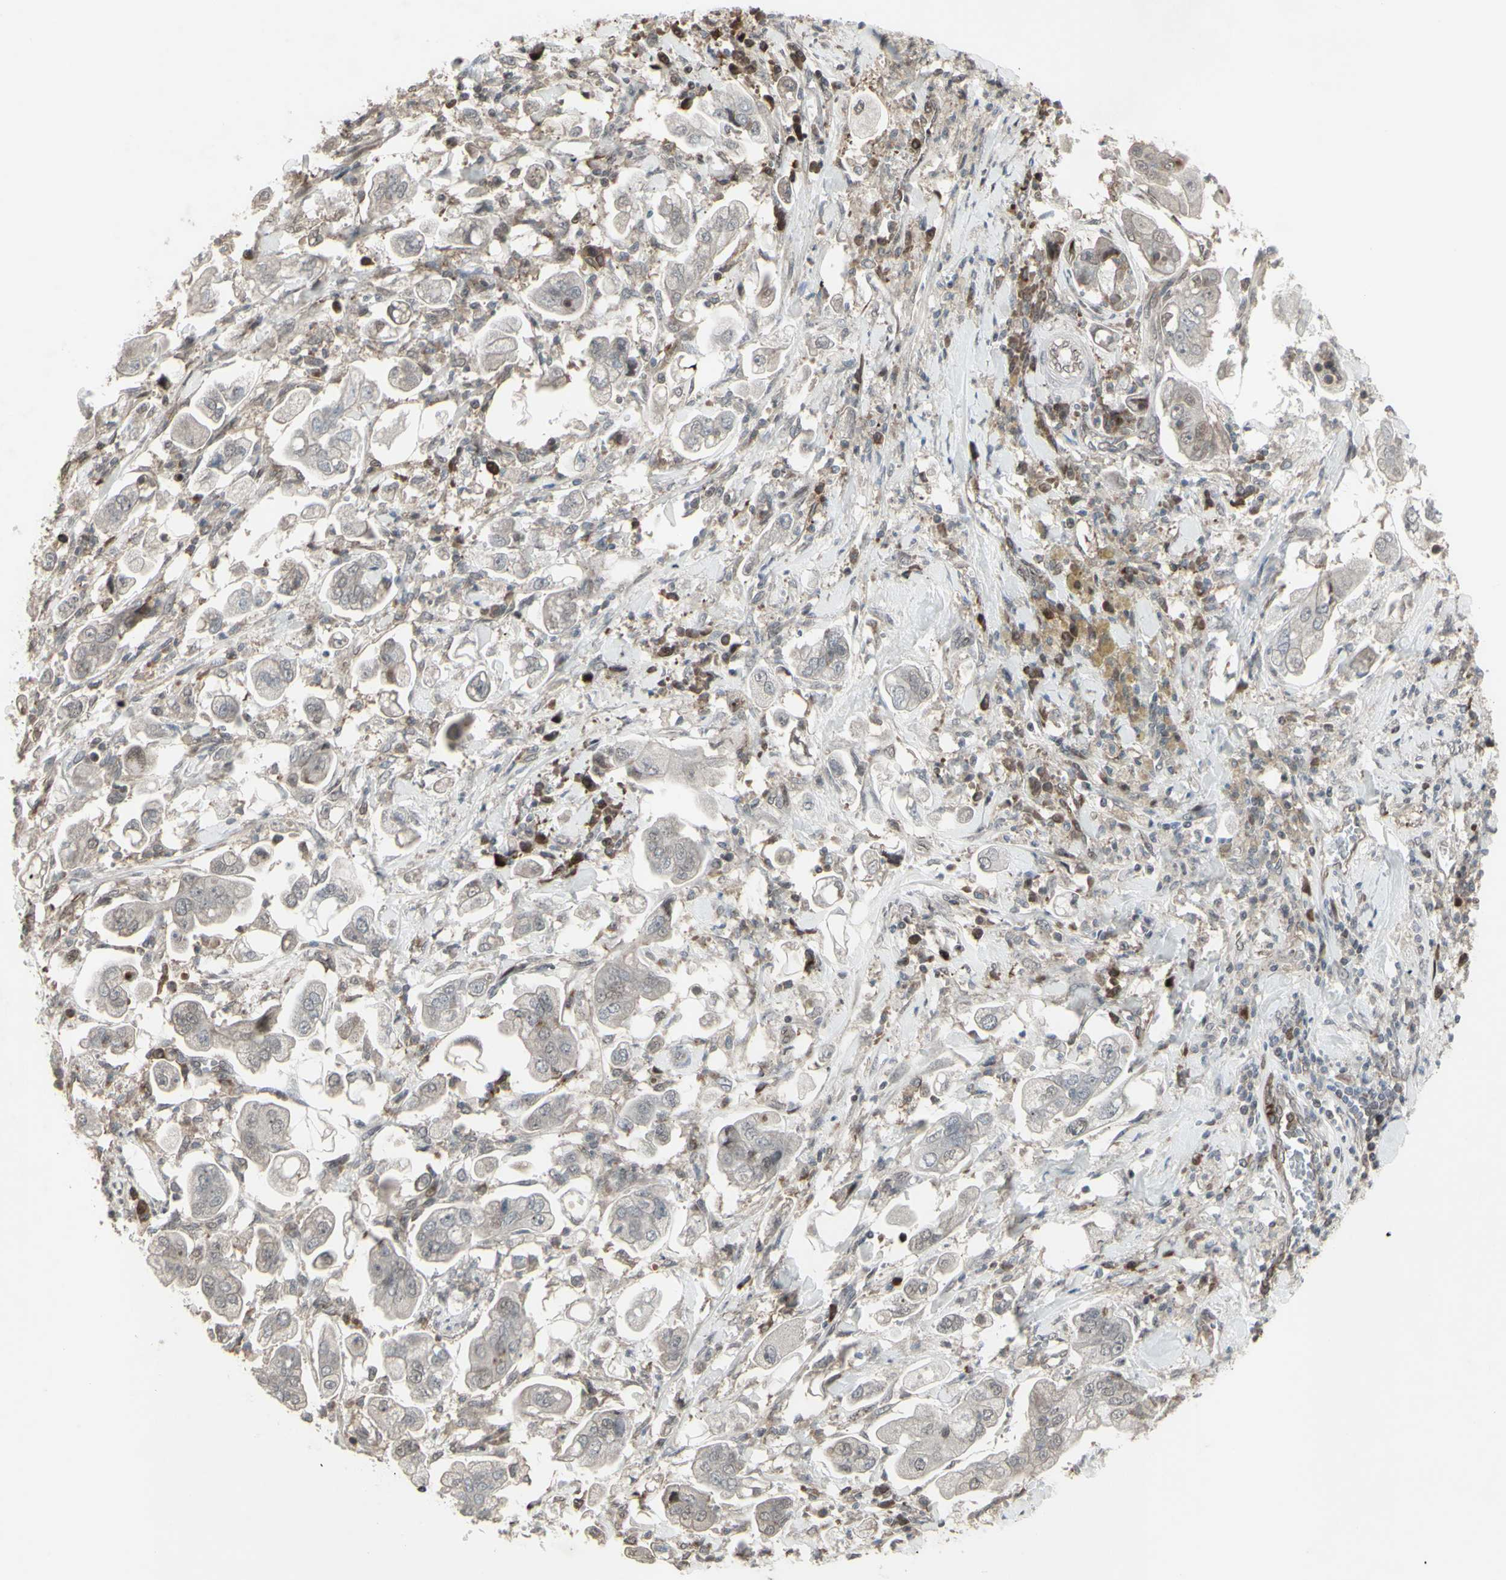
{"staining": {"intensity": "weak", "quantity": "25%-75%", "location": "cytoplasmic/membranous"}, "tissue": "stomach cancer", "cell_type": "Tumor cells", "image_type": "cancer", "snomed": [{"axis": "morphology", "description": "Adenocarcinoma, NOS"}, {"axis": "topography", "description": "Stomach"}], "caption": "Protein expression by immunohistochemistry reveals weak cytoplasmic/membranous positivity in approximately 25%-75% of tumor cells in stomach cancer (adenocarcinoma). Ihc stains the protein of interest in brown and the nuclei are stained blue.", "gene": "CD33", "patient": {"sex": "male", "age": 62}}